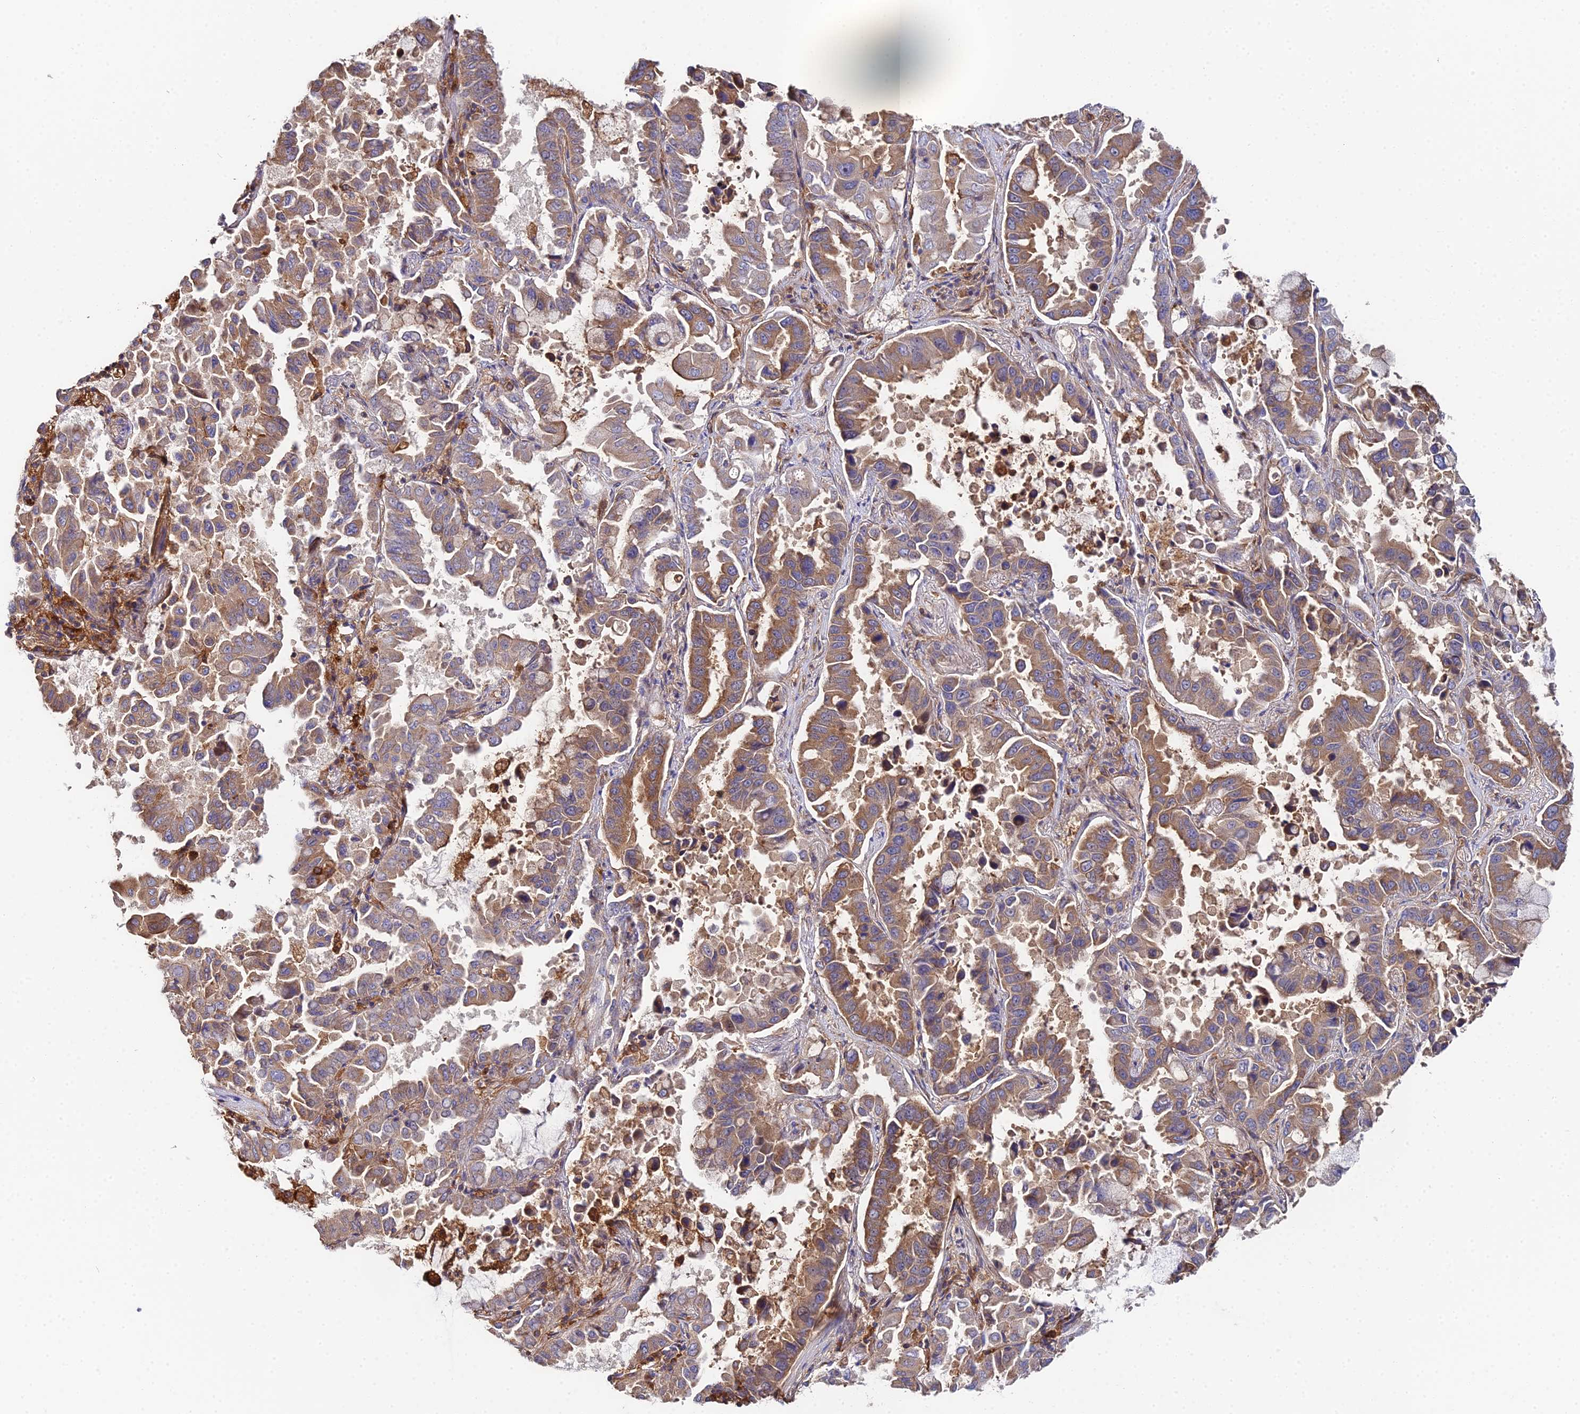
{"staining": {"intensity": "moderate", "quantity": ">75%", "location": "cytoplasmic/membranous"}, "tissue": "lung cancer", "cell_type": "Tumor cells", "image_type": "cancer", "snomed": [{"axis": "morphology", "description": "Adenocarcinoma, NOS"}, {"axis": "topography", "description": "Lung"}], "caption": "Brown immunohistochemical staining in human adenocarcinoma (lung) displays moderate cytoplasmic/membranous staining in approximately >75% of tumor cells. The protein of interest is shown in brown color, while the nuclei are stained blue.", "gene": "GNG5B", "patient": {"sex": "male", "age": 64}}